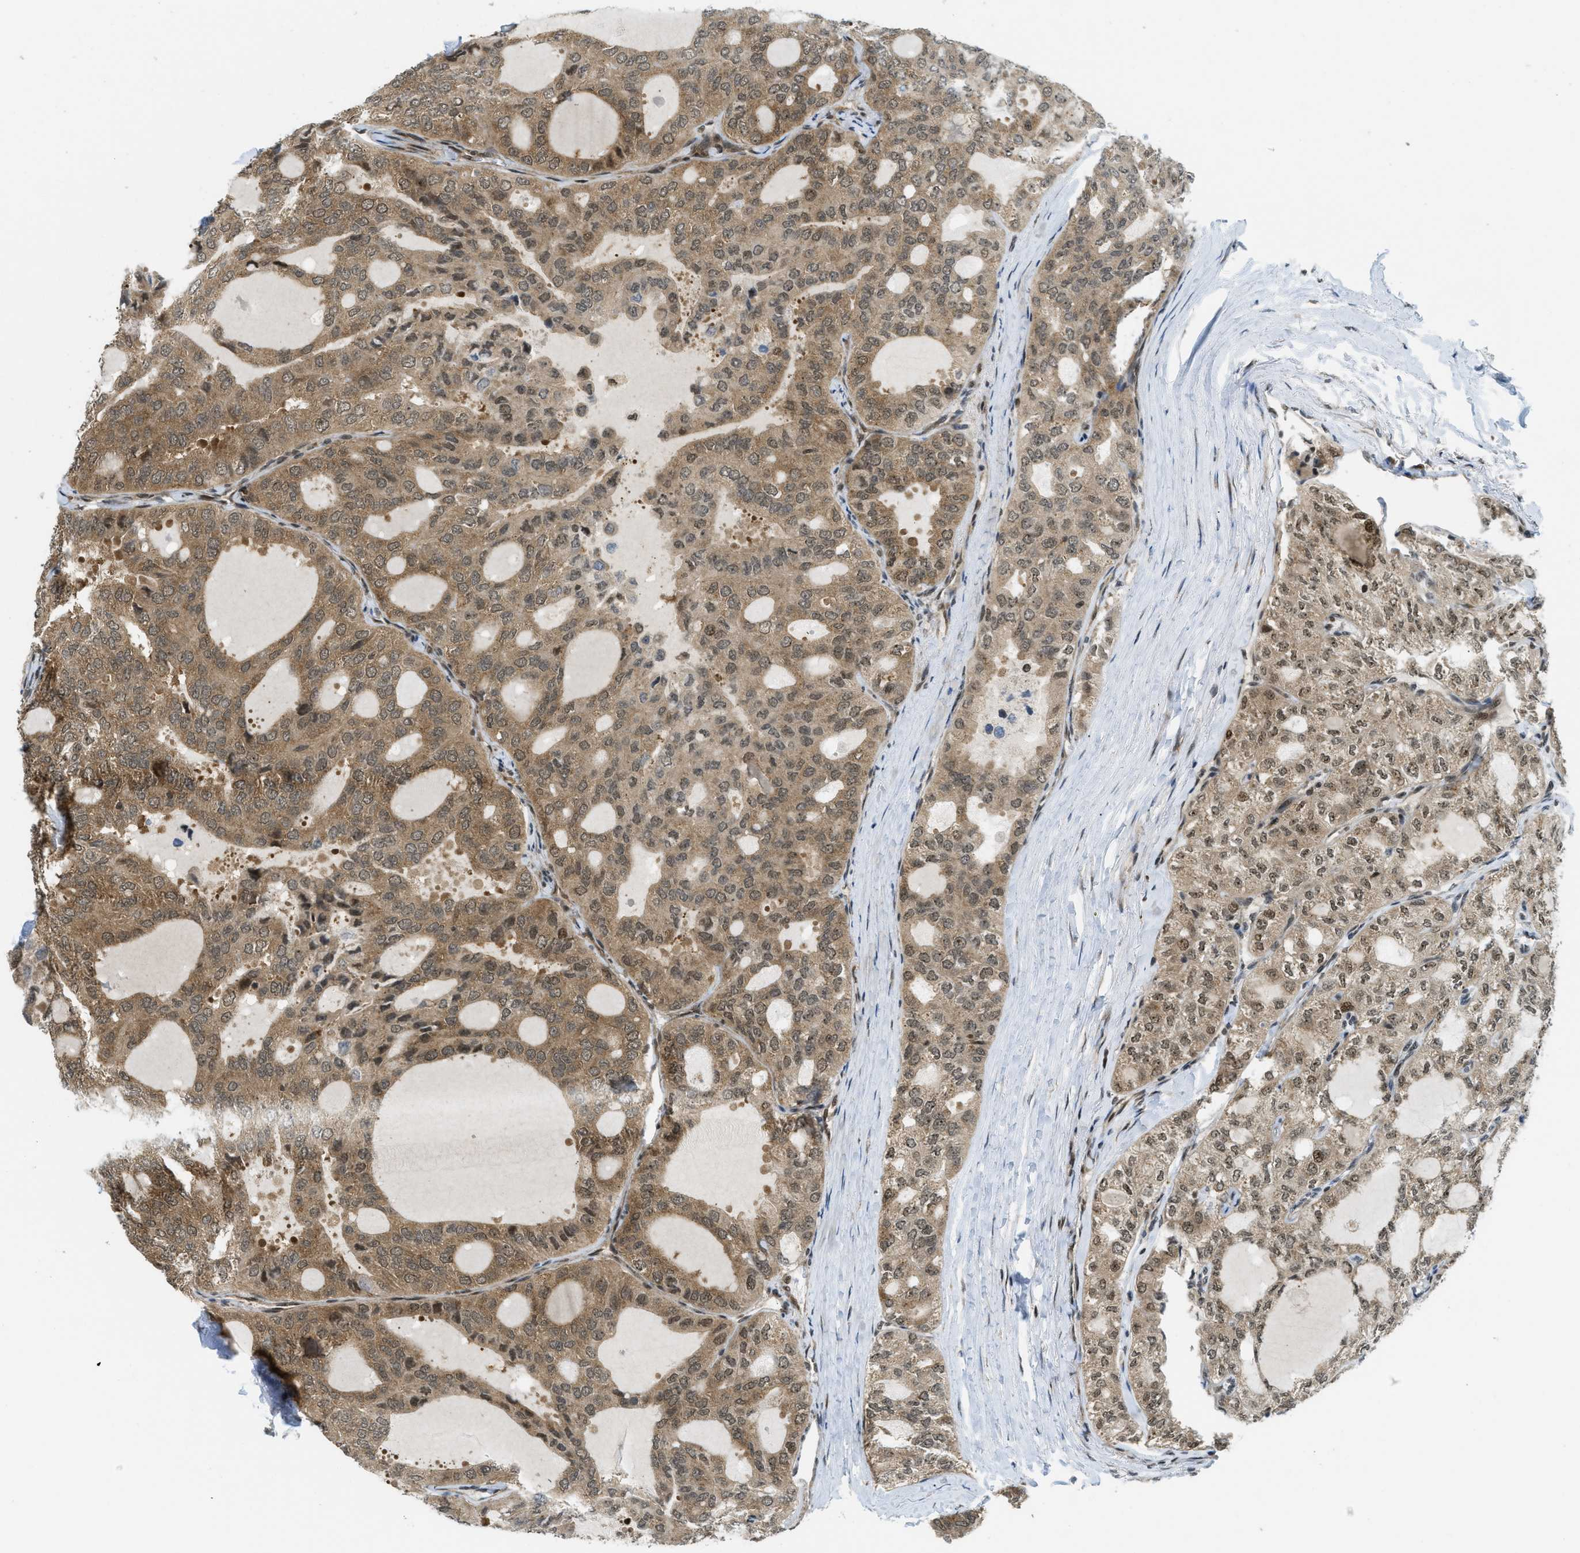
{"staining": {"intensity": "weak", "quantity": ">75%", "location": "cytoplasmic/membranous"}, "tissue": "thyroid cancer", "cell_type": "Tumor cells", "image_type": "cancer", "snomed": [{"axis": "morphology", "description": "Follicular adenoma carcinoma, NOS"}, {"axis": "topography", "description": "Thyroid gland"}], "caption": "The photomicrograph exhibits a brown stain indicating the presence of a protein in the cytoplasmic/membranous of tumor cells in thyroid cancer.", "gene": "TACC1", "patient": {"sex": "male", "age": 75}}